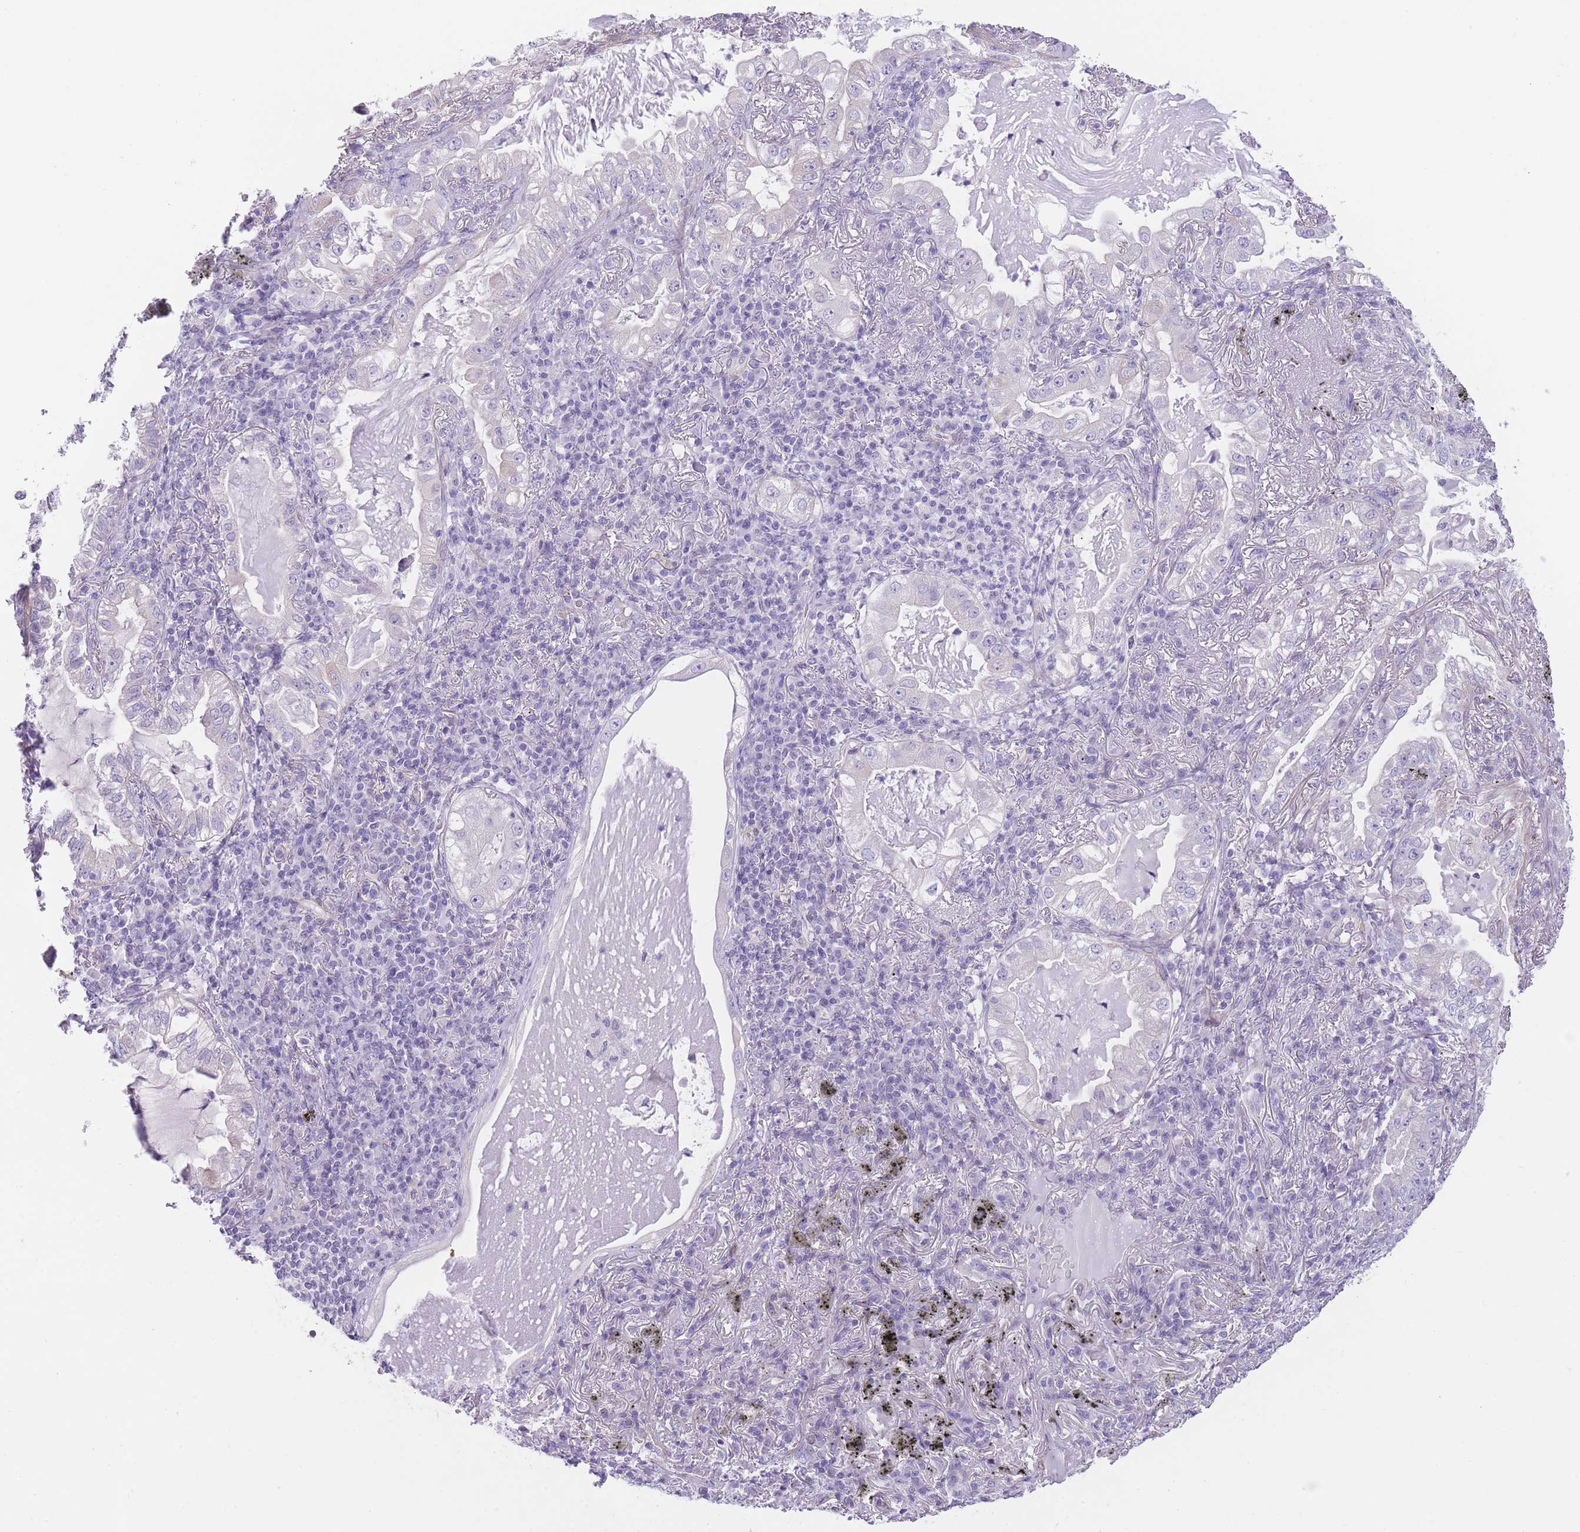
{"staining": {"intensity": "negative", "quantity": "none", "location": "none"}, "tissue": "lung cancer", "cell_type": "Tumor cells", "image_type": "cancer", "snomed": [{"axis": "morphology", "description": "Adenocarcinoma, NOS"}, {"axis": "topography", "description": "Lung"}], "caption": "Photomicrograph shows no significant protein staining in tumor cells of lung adenocarcinoma.", "gene": "OR11H12", "patient": {"sex": "female", "age": 73}}